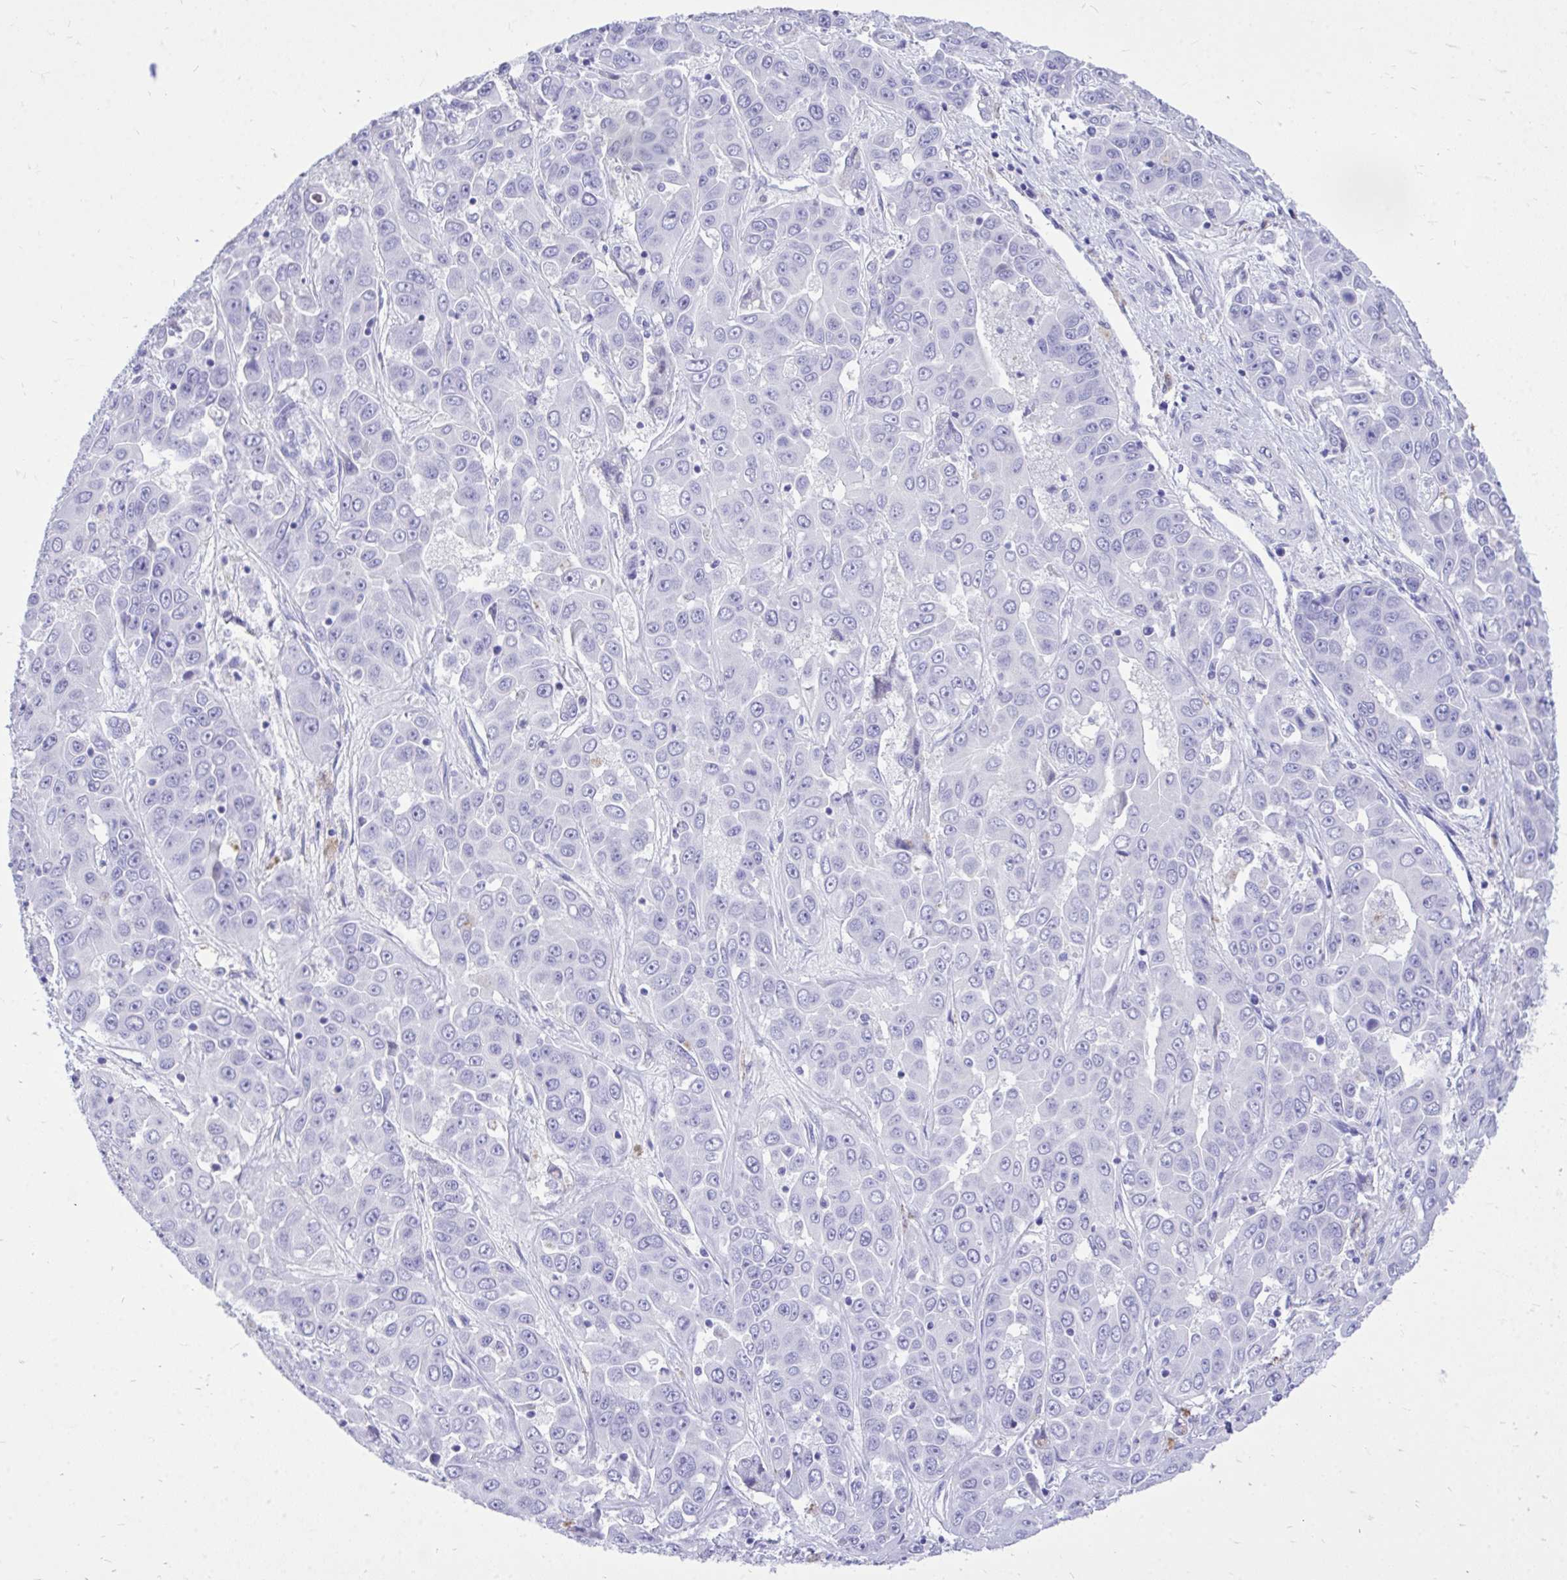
{"staining": {"intensity": "negative", "quantity": "none", "location": "none"}, "tissue": "liver cancer", "cell_type": "Tumor cells", "image_type": "cancer", "snomed": [{"axis": "morphology", "description": "Cholangiocarcinoma"}, {"axis": "topography", "description": "Liver"}], "caption": "Tumor cells show no significant protein expression in liver cholangiocarcinoma.", "gene": "MON1A", "patient": {"sex": "female", "age": 52}}